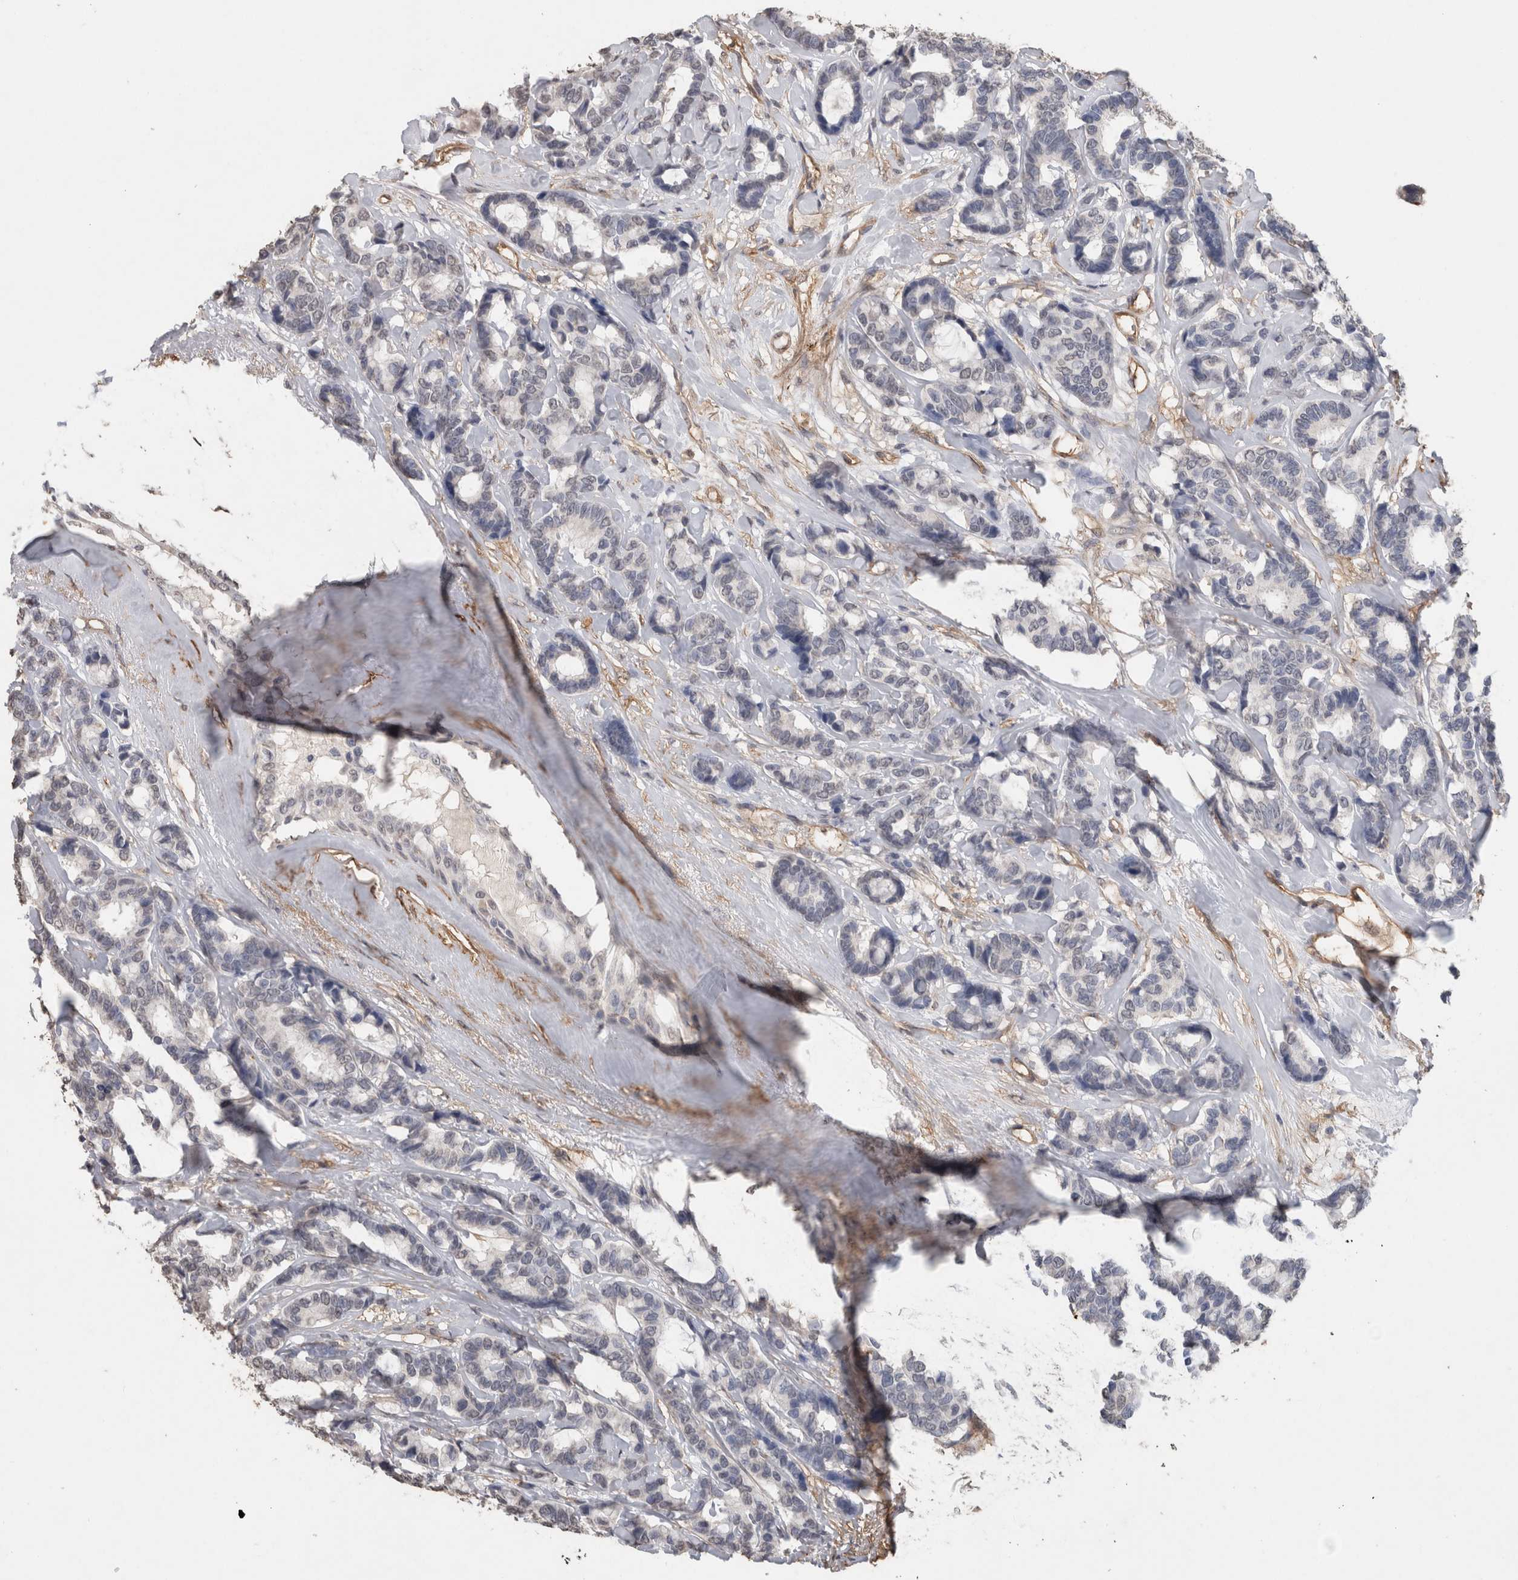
{"staining": {"intensity": "negative", "quantity": "none", "location": "none"}, "tissue": "breast cancer", "cell_type": "Tumor cells", "image_type": "cancer", "snomed": [{"axis": "morphology", "description": "Duct carcinoma"}, {"axis": "topography", "description": "Breast"}], "caption": "A histopathology image of breast infiltrating ductal carcinoma stained for a protein demonstrates no brown staining in tumor cells. (Immunohistochemistry (ihc), brightfield microscopy, high magnification).", "gene": "RECK", "patient": {"sex": "female", "age": 87}}